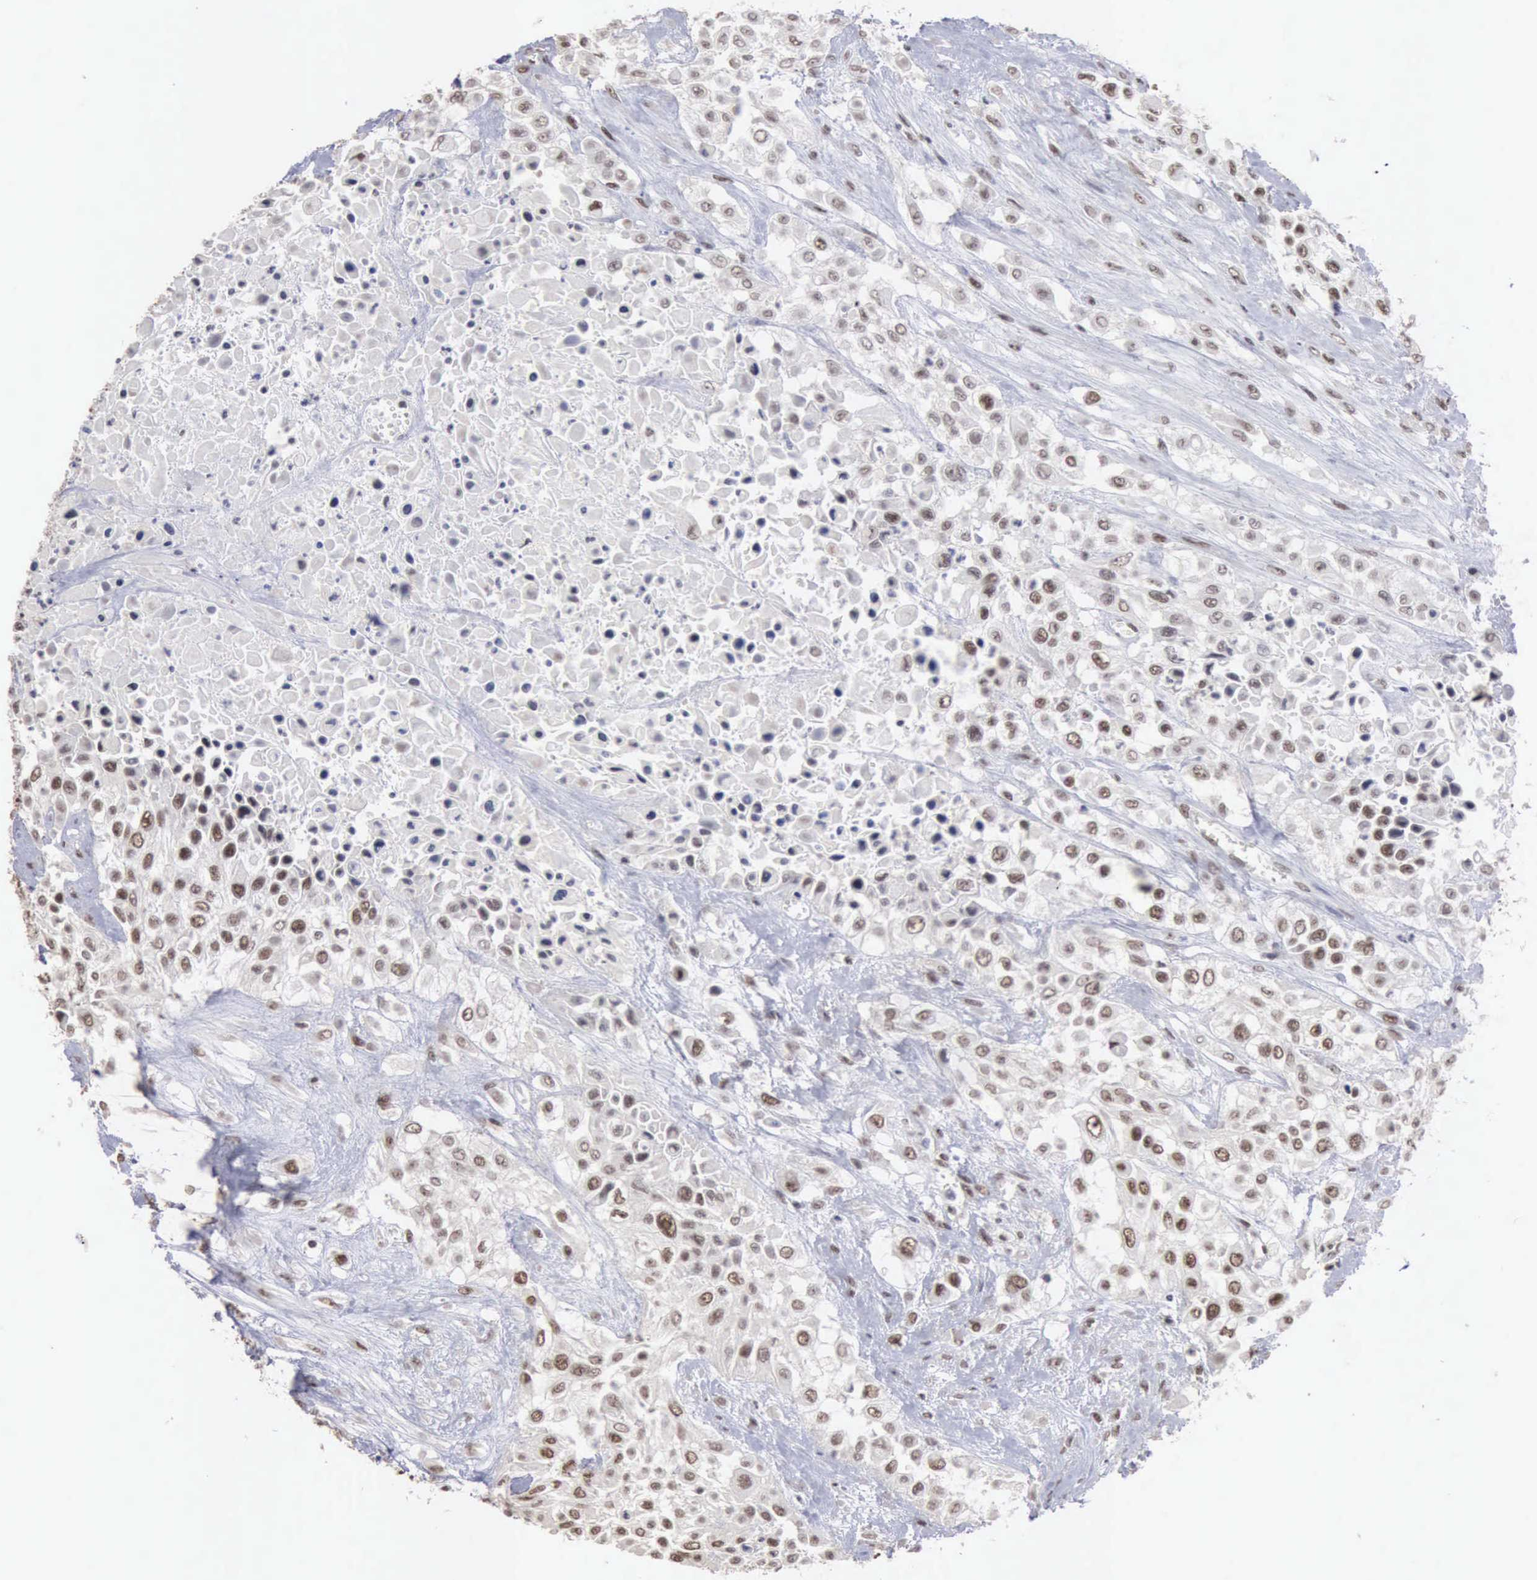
{"staining": {"intensity": "weak", "quantity": "25%-75%", "location": "nuclear"}, "tissue": "urothelial cancer", "cell_type": "Tumor cells", "image_type": "cancer", "snomed": [{"axis": "morphology", "description": "Urothelial carcinoma, High grade"}, {"axis": "topography", "description": "Urinary bladder"}], "caption": "Protein staining shows weak nuclear staining in approximately 25%-75% of tumor cells in urothelial cancer. Using DAB (brown) and hematoxylin (blue) stains, captured at high magnification using brightfield microscopy.", "gene": "TAF1", "patient": {"sex": "male", "age": 57}}